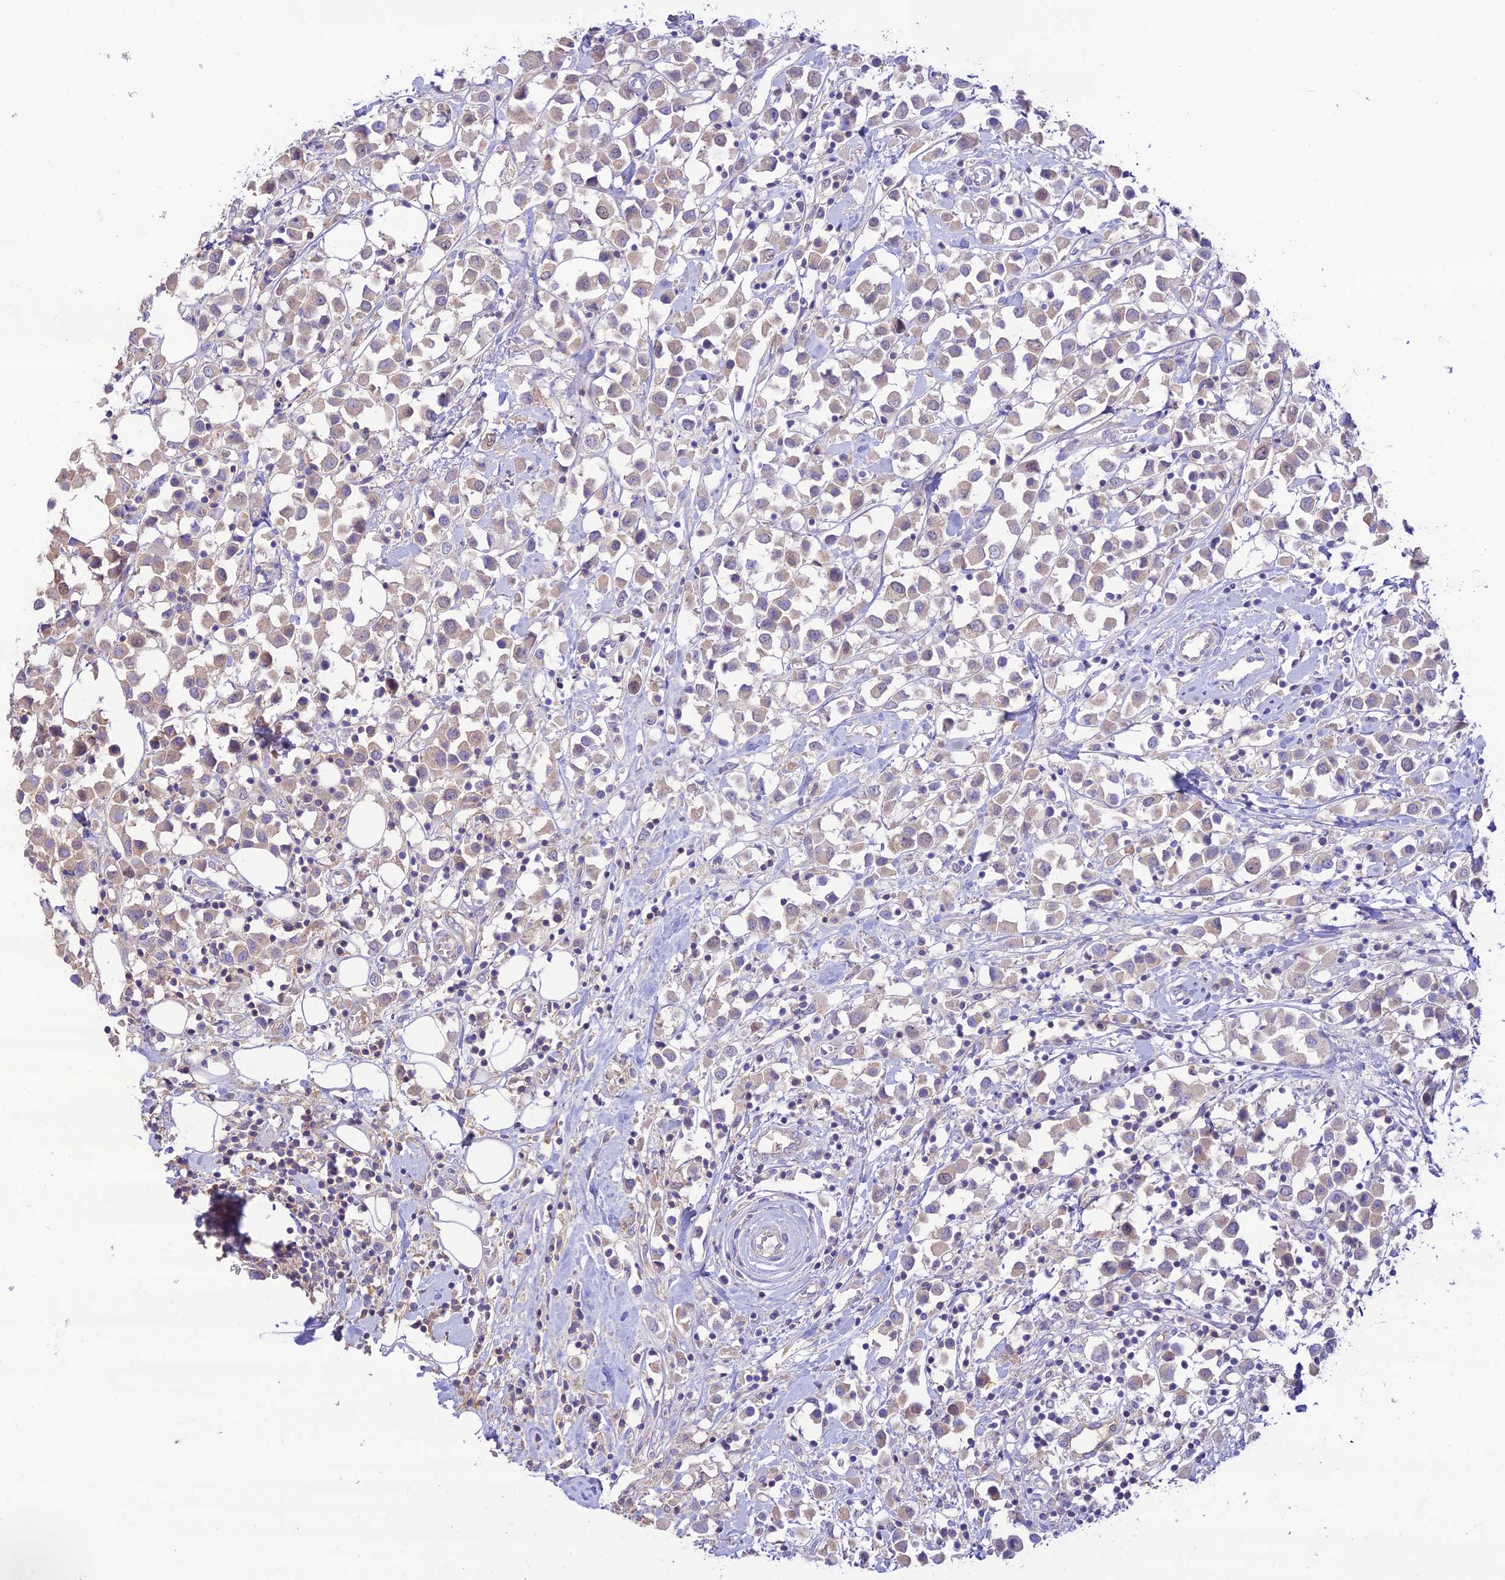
{"staining": {"intensity": "weak", "quantity": "25%-75%", "location": "cytoplasmic/membranous"}, "tissue": "breast cancer", "cell_type": "Tumor cells", "image_type": "cancer", "snomed": [{"axis": "morphology", "description": "Duct carcinoma"}, {"axis": "topography", "description": "Breast"}], "caption": "This is an image of immunohistochemistry staining of infiltrating ductal carcinoma (breast), which shows weak positivity in the cytoplasmic/membranous of tumor cells.", "gene": "NLRP9", "patient": {"sex": "female", "age": 61}}